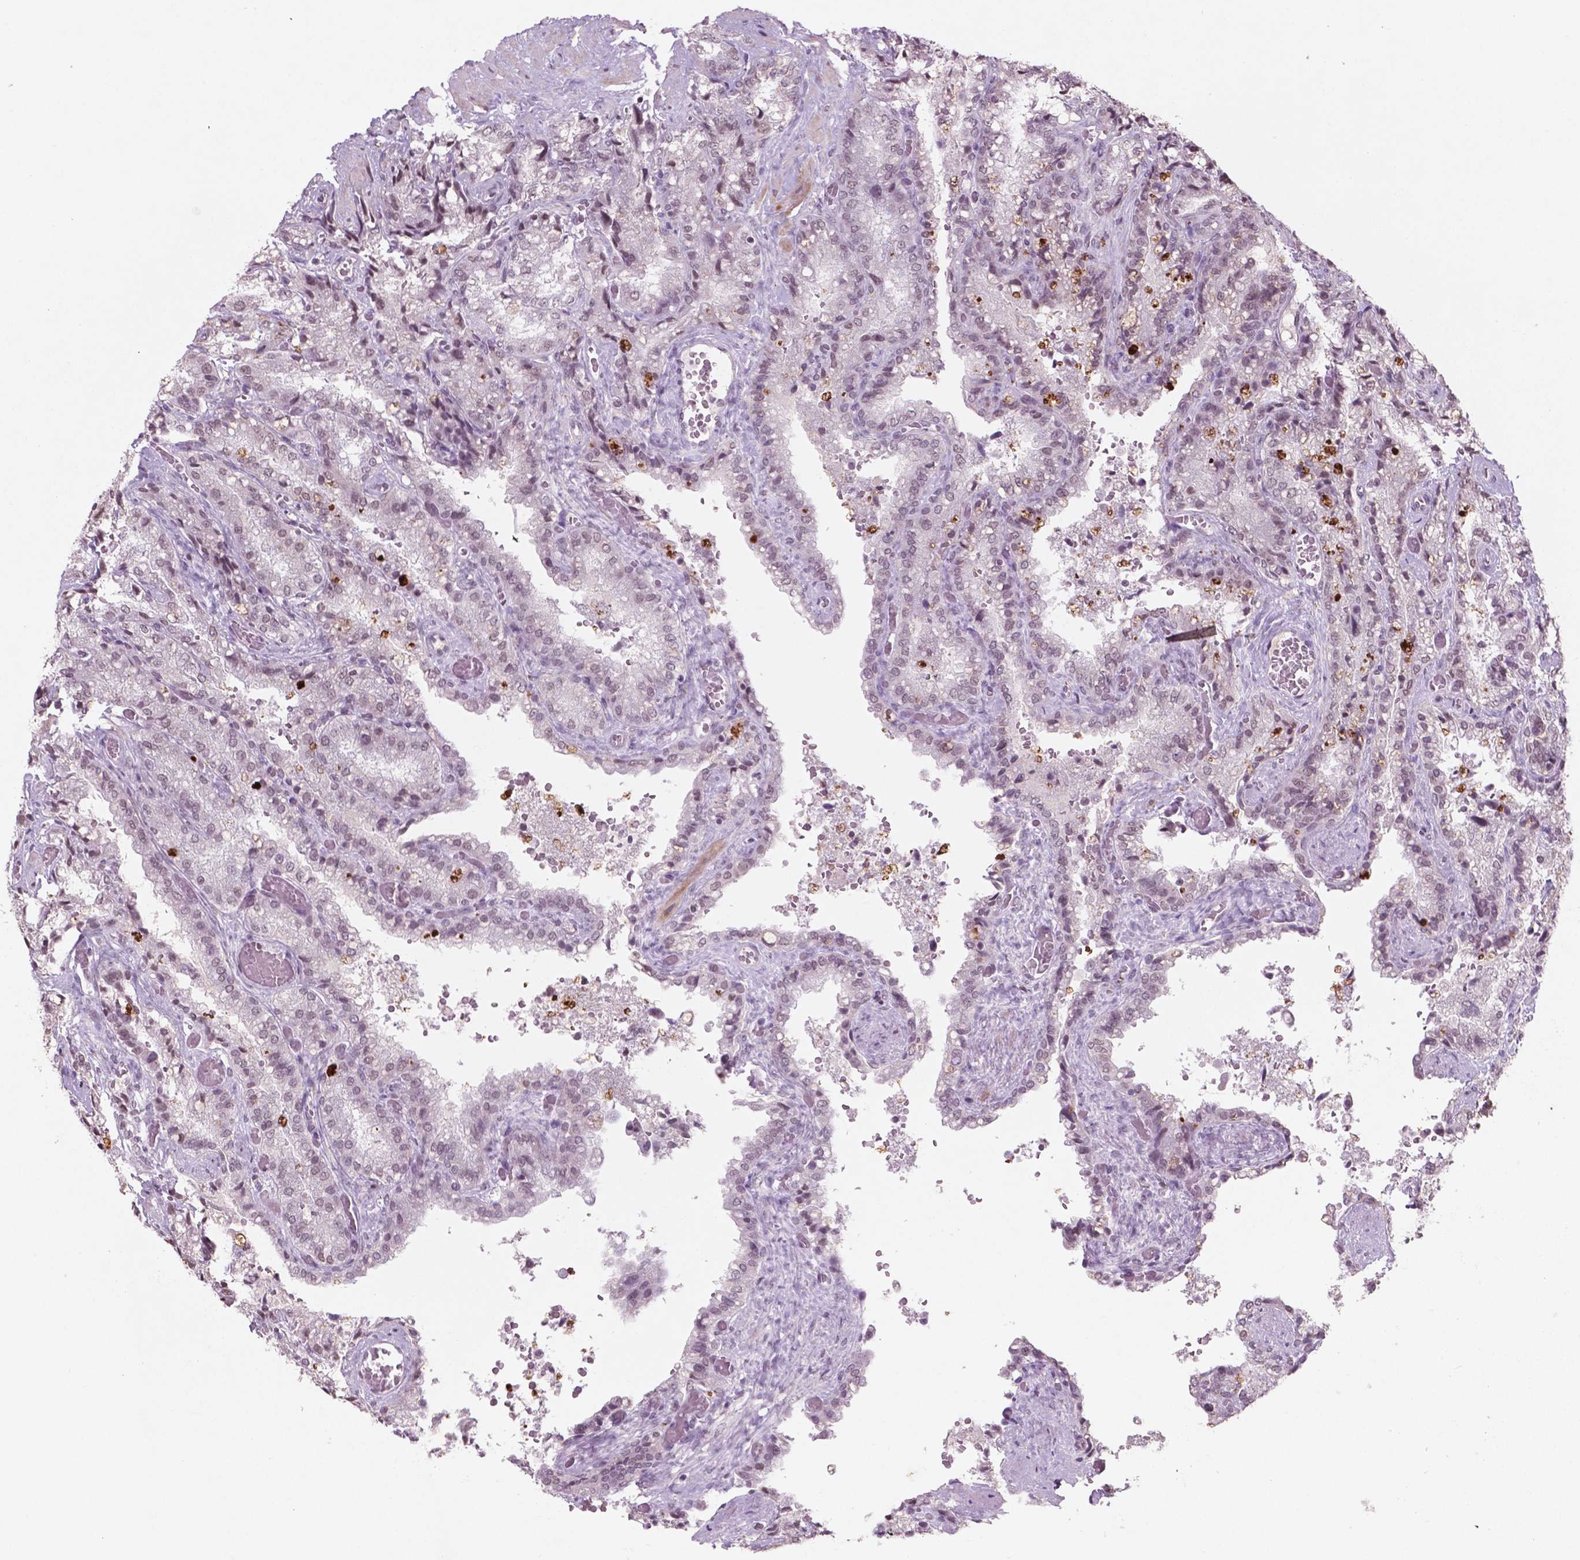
{"staining": {"intensity": "weak", "quantity": "<25%", "location": "nuclear"}, "tissue": "seminal vesicle", "cell_type": "Glandular cells", "image_type": "normal", "snomed": [{"axis": "morphology", "description": "Normal tissue, NOS"}, {"axis": "topography", "description": "Seminal veicle"}], "caption": "The image shows no staining of glandular cells in benign seminal vesicle. Nuclei are stained in blue.", "gene": "CTR9", "patient": {"sex": "male", "age": 57}}